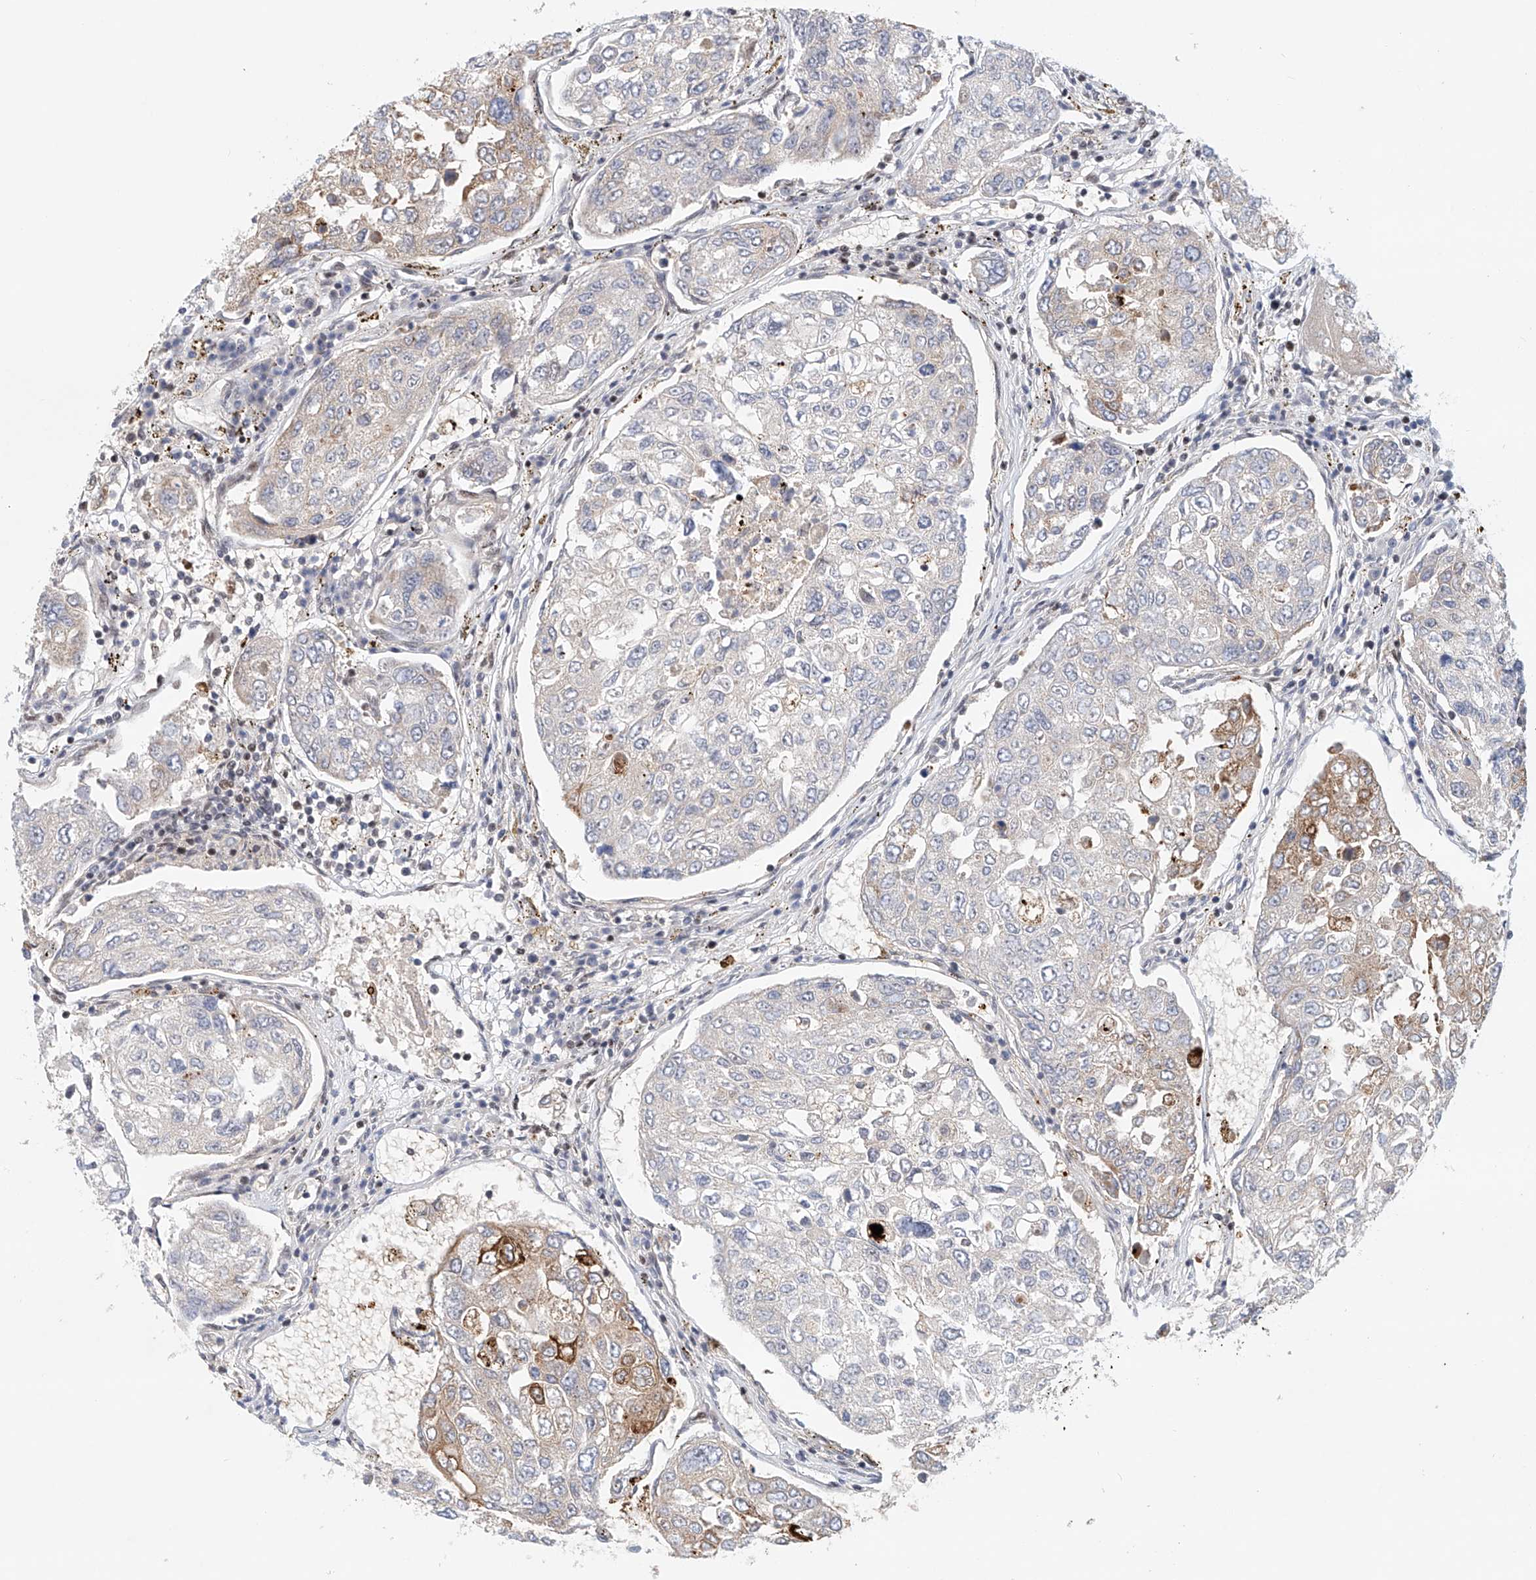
{"staining": {"intensity": "strong", "quantity": "25%-75%", "location": "nuclear"}, "tissue": "urothelial cancer", "cell_type": "Tumor cells", "image_type": "cancer", "snomed": [{"axis": "morphology", "description": "Urothelial carcinoma, High grade"}, {"axis": "topography", "description": "Lymph node"}, {"axis": "topography", "description": "Urinary bladder"}], "caption": "This is a histology image of immunohistochemistry (IHC) staining of high-grade urothelial carcinoma, which shows strong staining in the nuclear of tumor cells.", "gene": "ZNF470", "patient": {"sex": "male", "age": 51}}